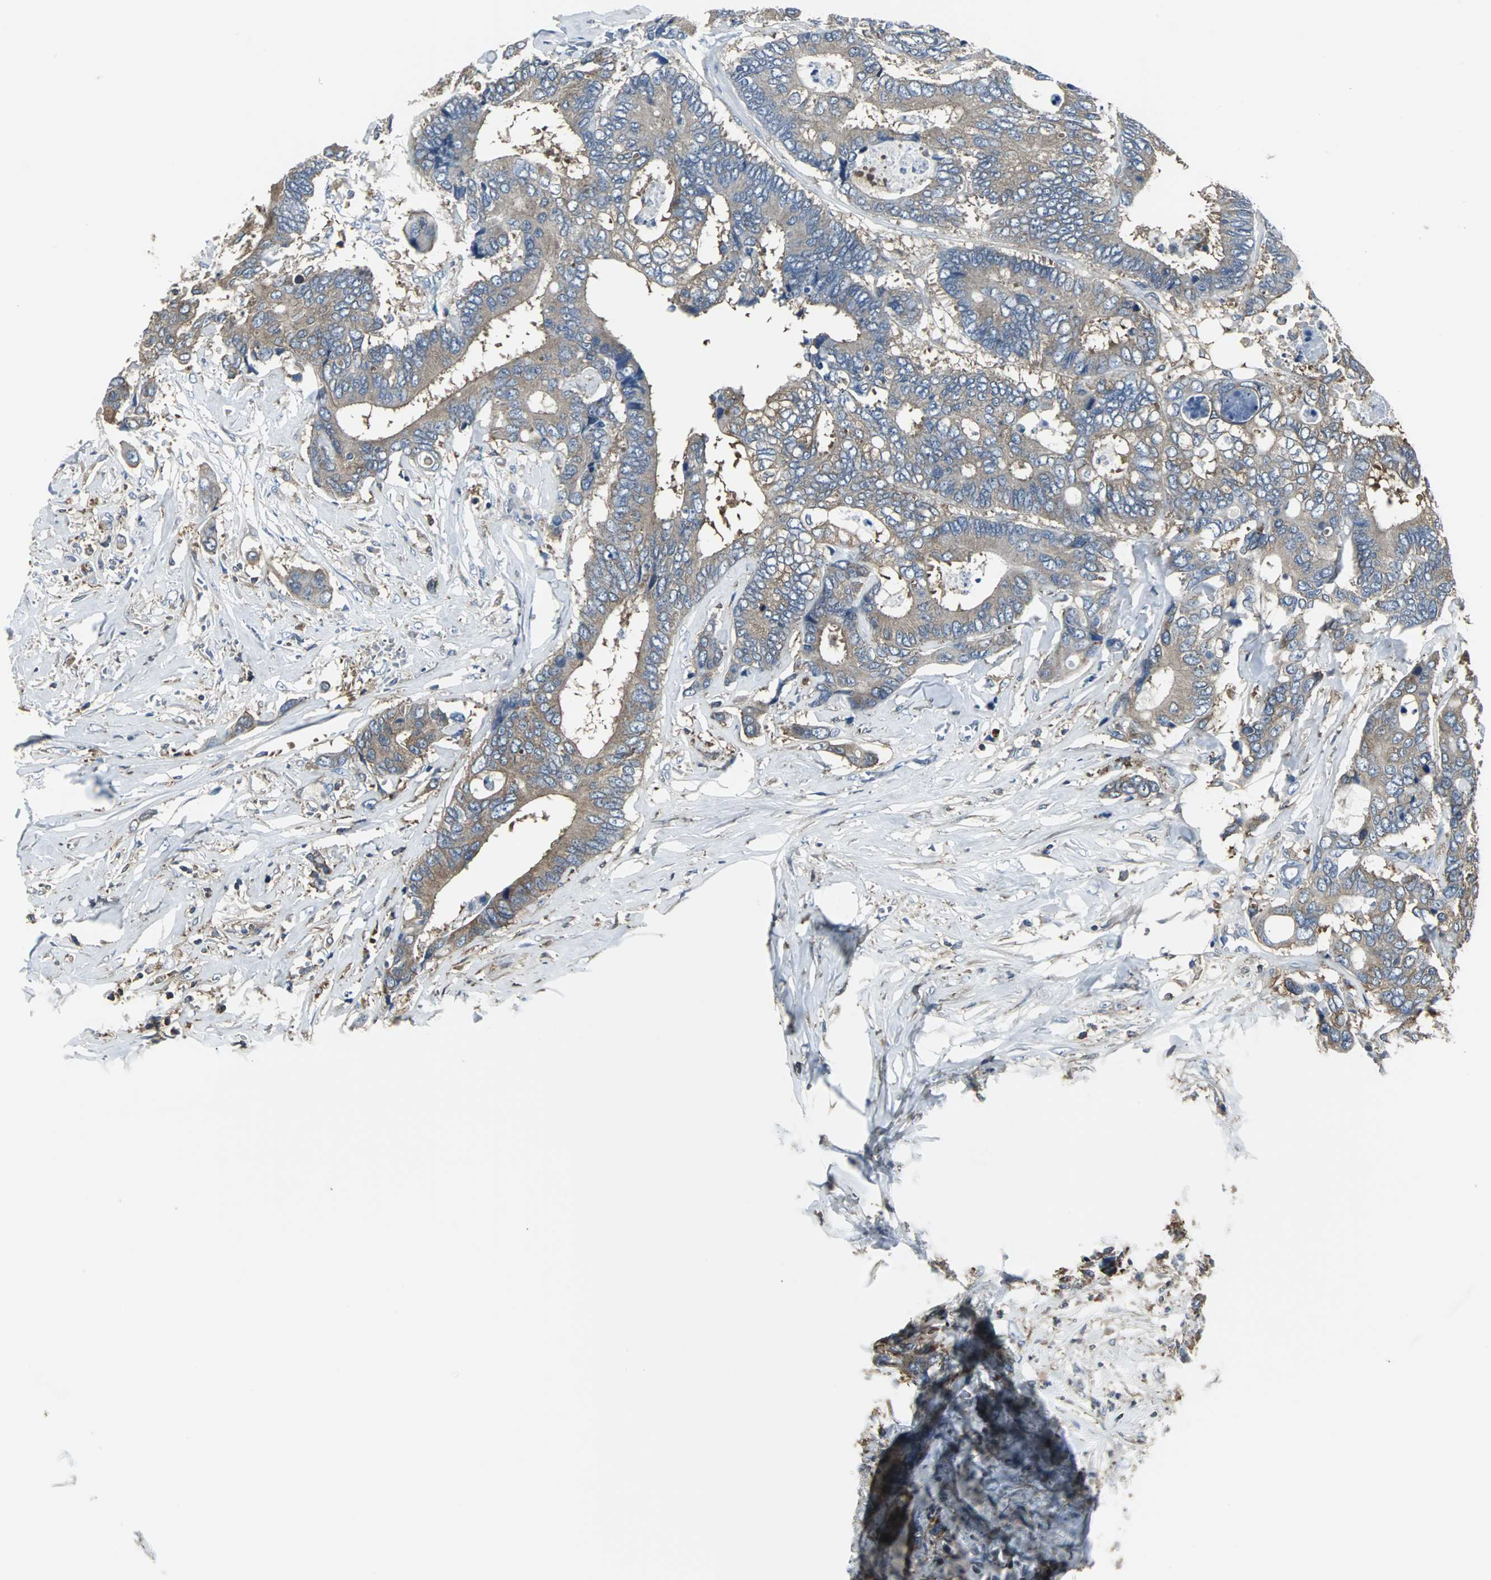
{"staining": {"intensity": "moderate", "quantity": ">75%", "location": "cytoplasmic/membranous"}, "tissue": "colorectal cancer", "cell_type": "Tumor cells", "image_type": "cancer", "snomed": [{"axis": "morphology", "description": "Adenocarcinoma, NOS"}, {"axis": "topography", "description": "Rectum"}], "caption": "Moderate cytoplasmic/membranous protein staining is present in approximately >75% of tumor cells in colorectal adenocarcinoma.", "gene": "LRRFIP1", "patient": {"sex": "male", "age": 55}}